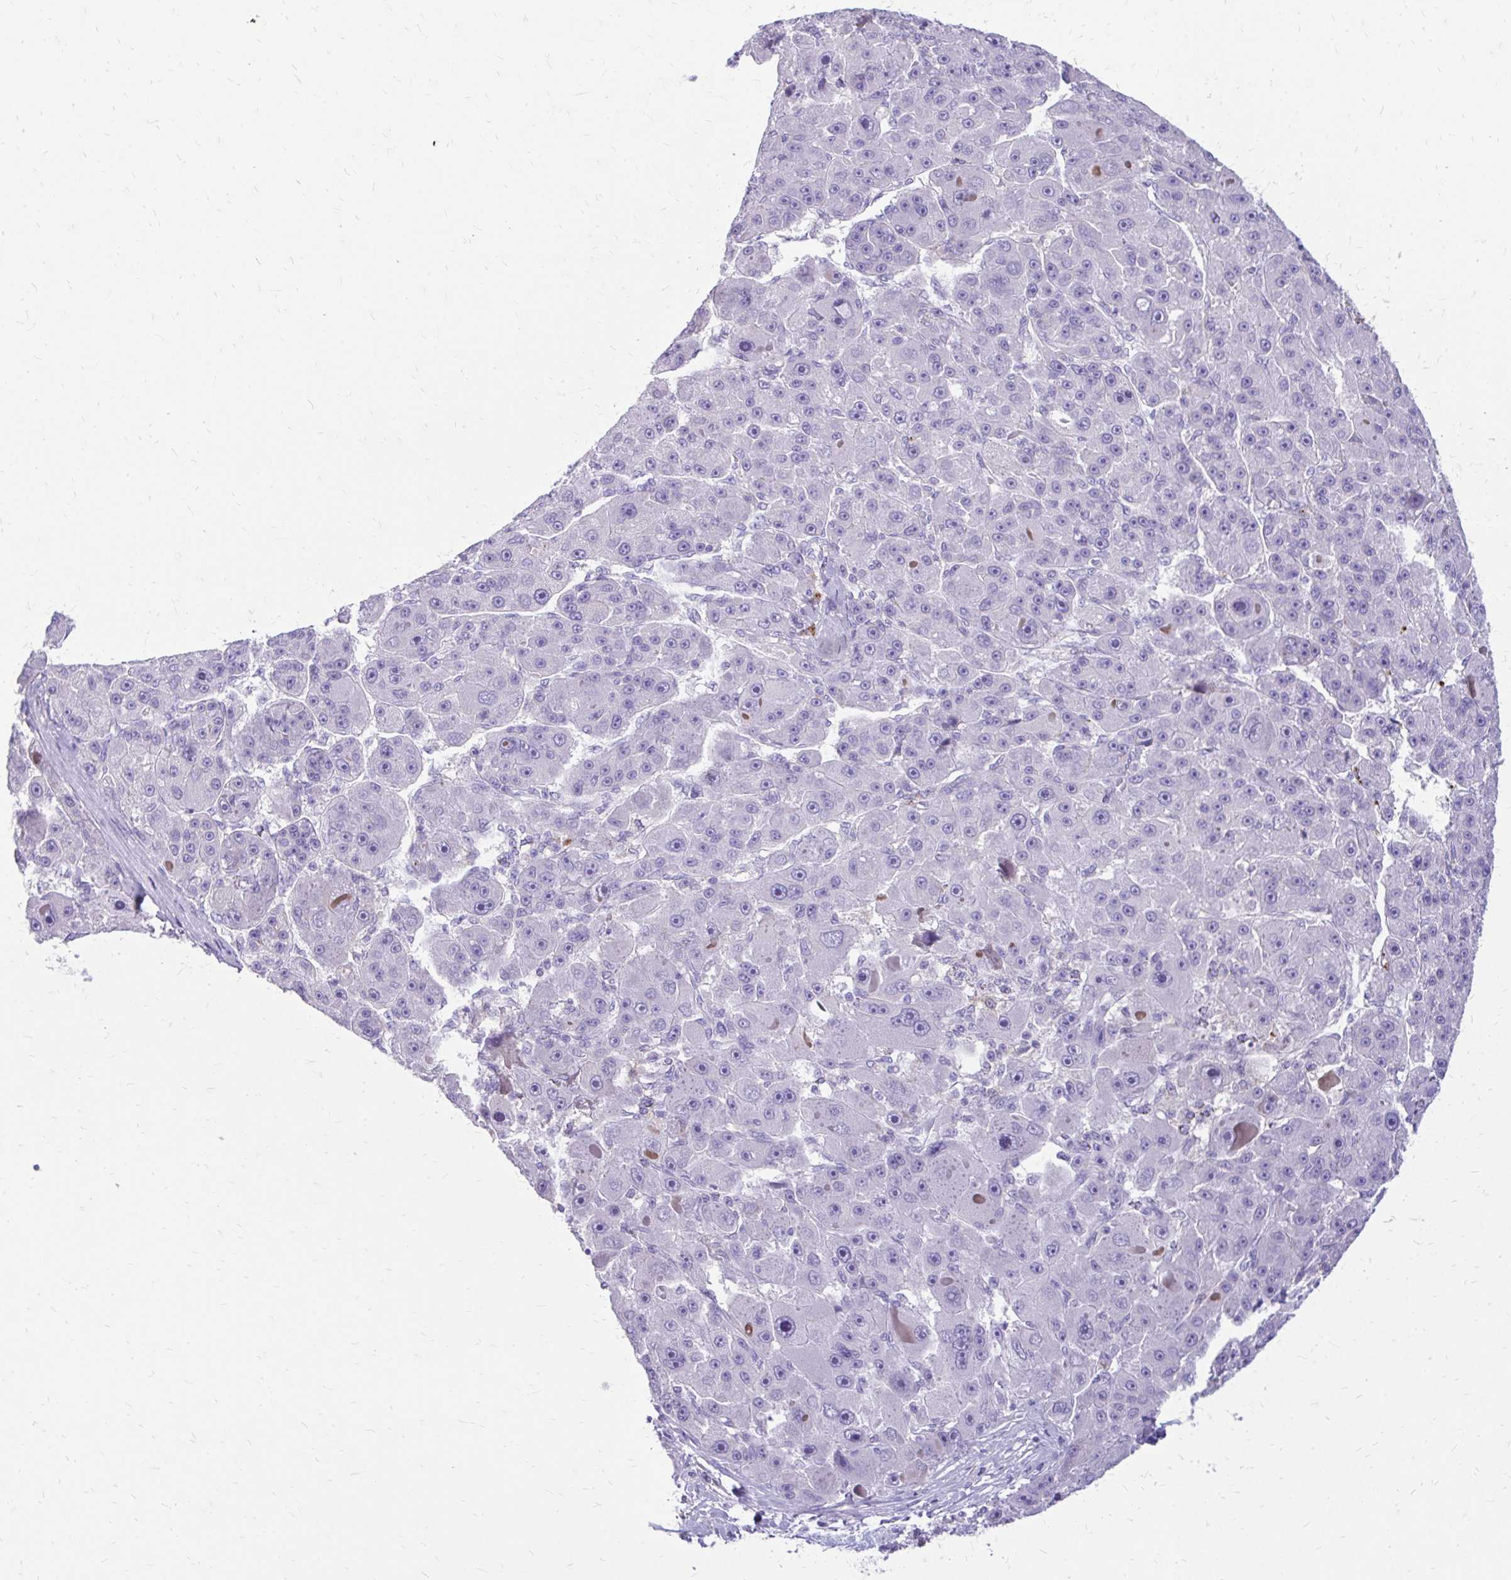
{"staining": {"intensity": "negative", "quantity": "none", "location": "none"}, "tissue": "liver cancer", "cell_type": "Tumor cells", "image_type": "cancer", "snomed": [{"axis": "morphology", "description": "Carcinoma, Hepatocellular, NOS"}, {"axis": "topography", "description": "Liver"}], "caption": "This photomicrograph is of liver cancer stained with immunohistochemistry to label a protein in brown with the nuclei are counter-stained blue. There is no staining in tumor cells.", "gene": "SIGLEC11", "patient": {"sex": "male", "age": 76}}